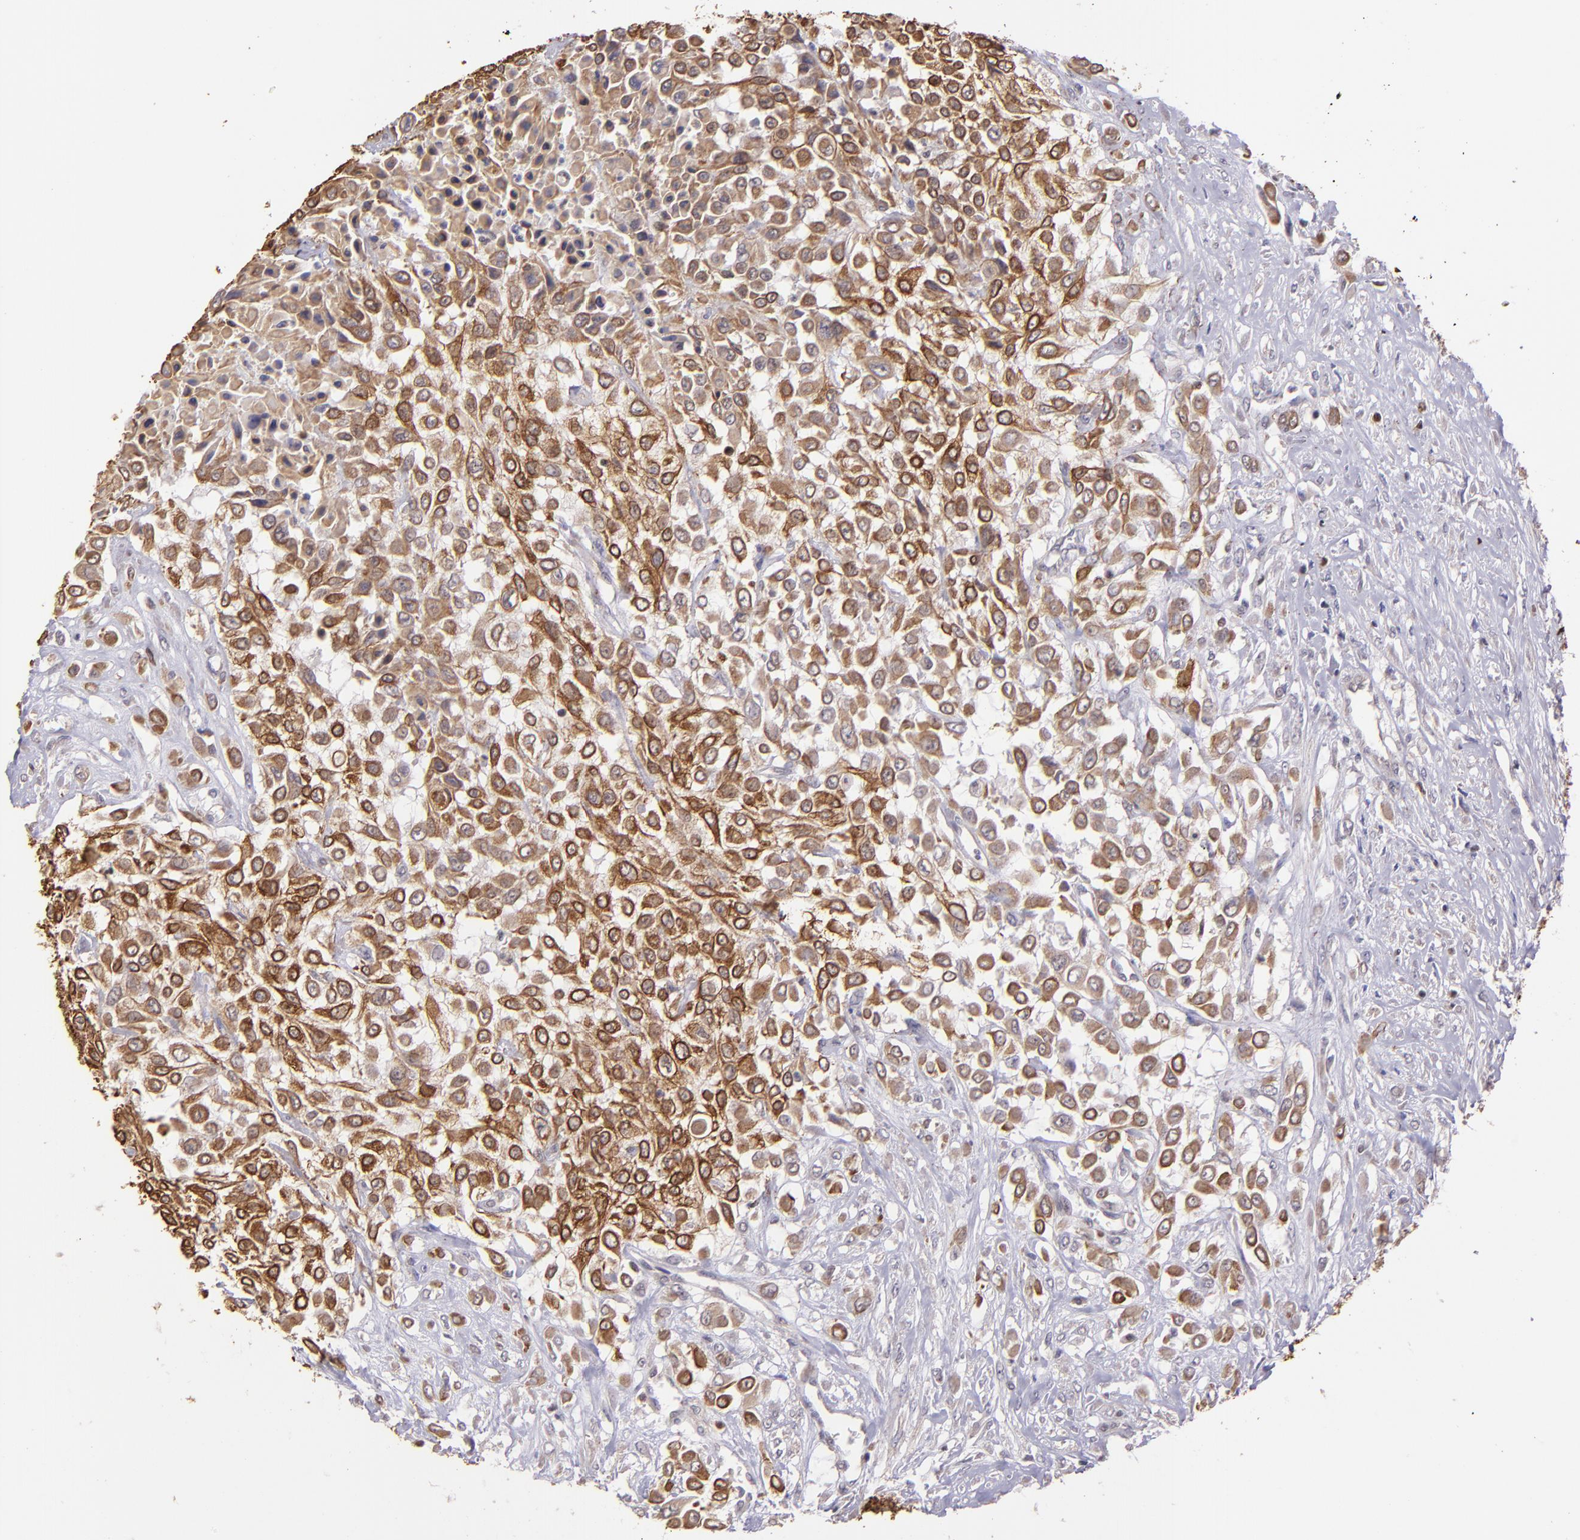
{"staining": {"intensity": "moderate", "quantity": ">75%", "location": "cytoplasmic/membranous"}, "tissue": "urothelial cancer", "cell_type": "Tumor cells", "image_type": "cancer", "snomed": [{"axis": "morphology", "description": "Urothelial carcinoma, High grade"}, {"axis": "topography", "description": "Urinary bladder"}], "caption": "Immunohistochemical staining of urothelial carcinoma (high-grade) exhibits medium levels of moderate cytoplasmic/membranous staining in approximately >75% of tumor cells.", "gene": "ELF1", "patient": {"sex": "male", "age": 57}}